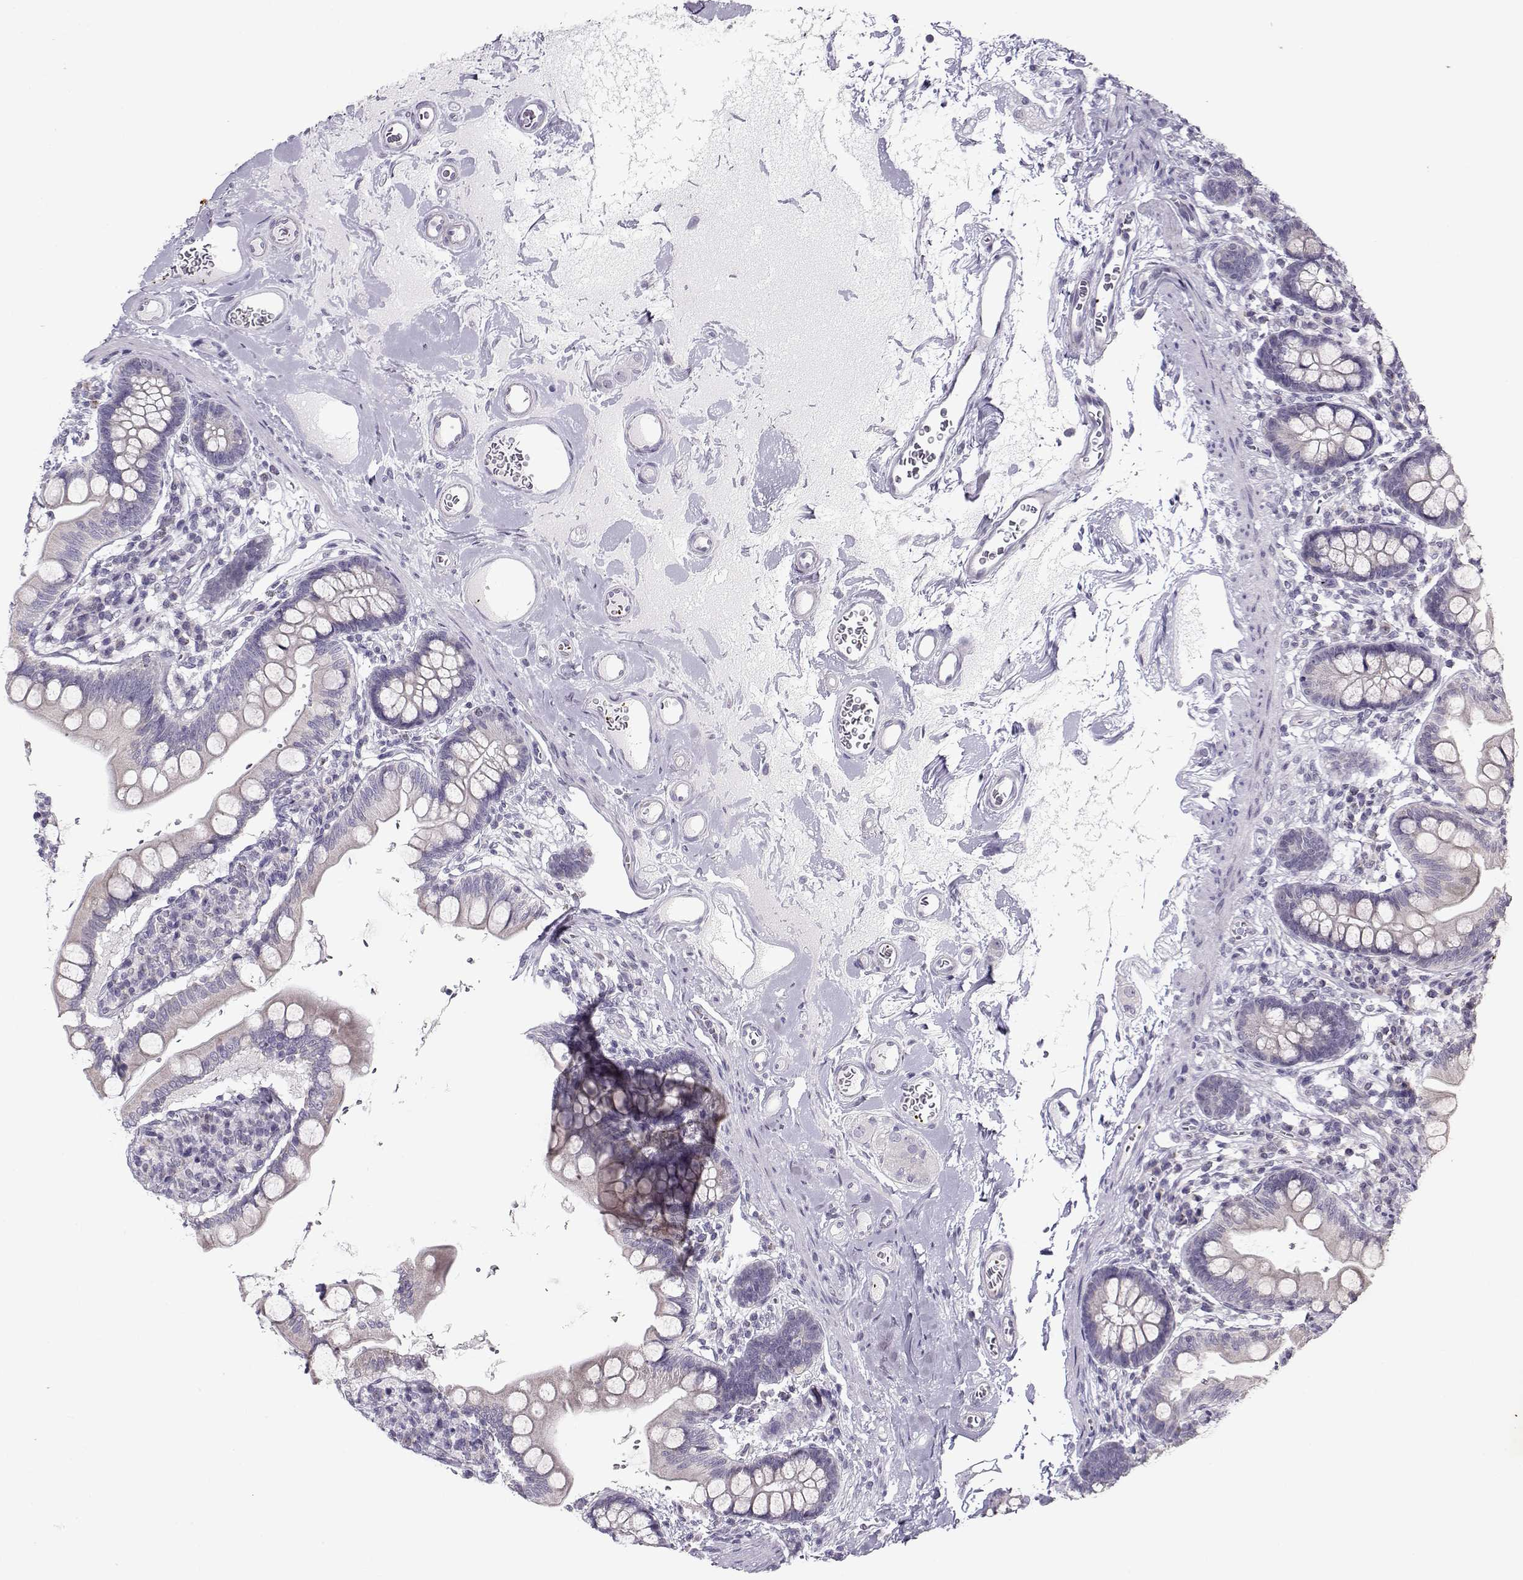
{"staining": {"intensity": "negative", "quantity": "none", "location": "none"}, "tissue": "small intestine", "cell_type": "Glandular cells", "image_type": "normal", "snomed": [{"axis": "morphology", "description": "Normal tissue, NOS"}, {"axis": "topography", "description": "Small intestine"}], "caption": "An image of human small intestine is negative for staining in glandular cells. Nuclei are stained in blue.", "gene": "KLF17", "patient": {"sex": "female", "age": 56}}